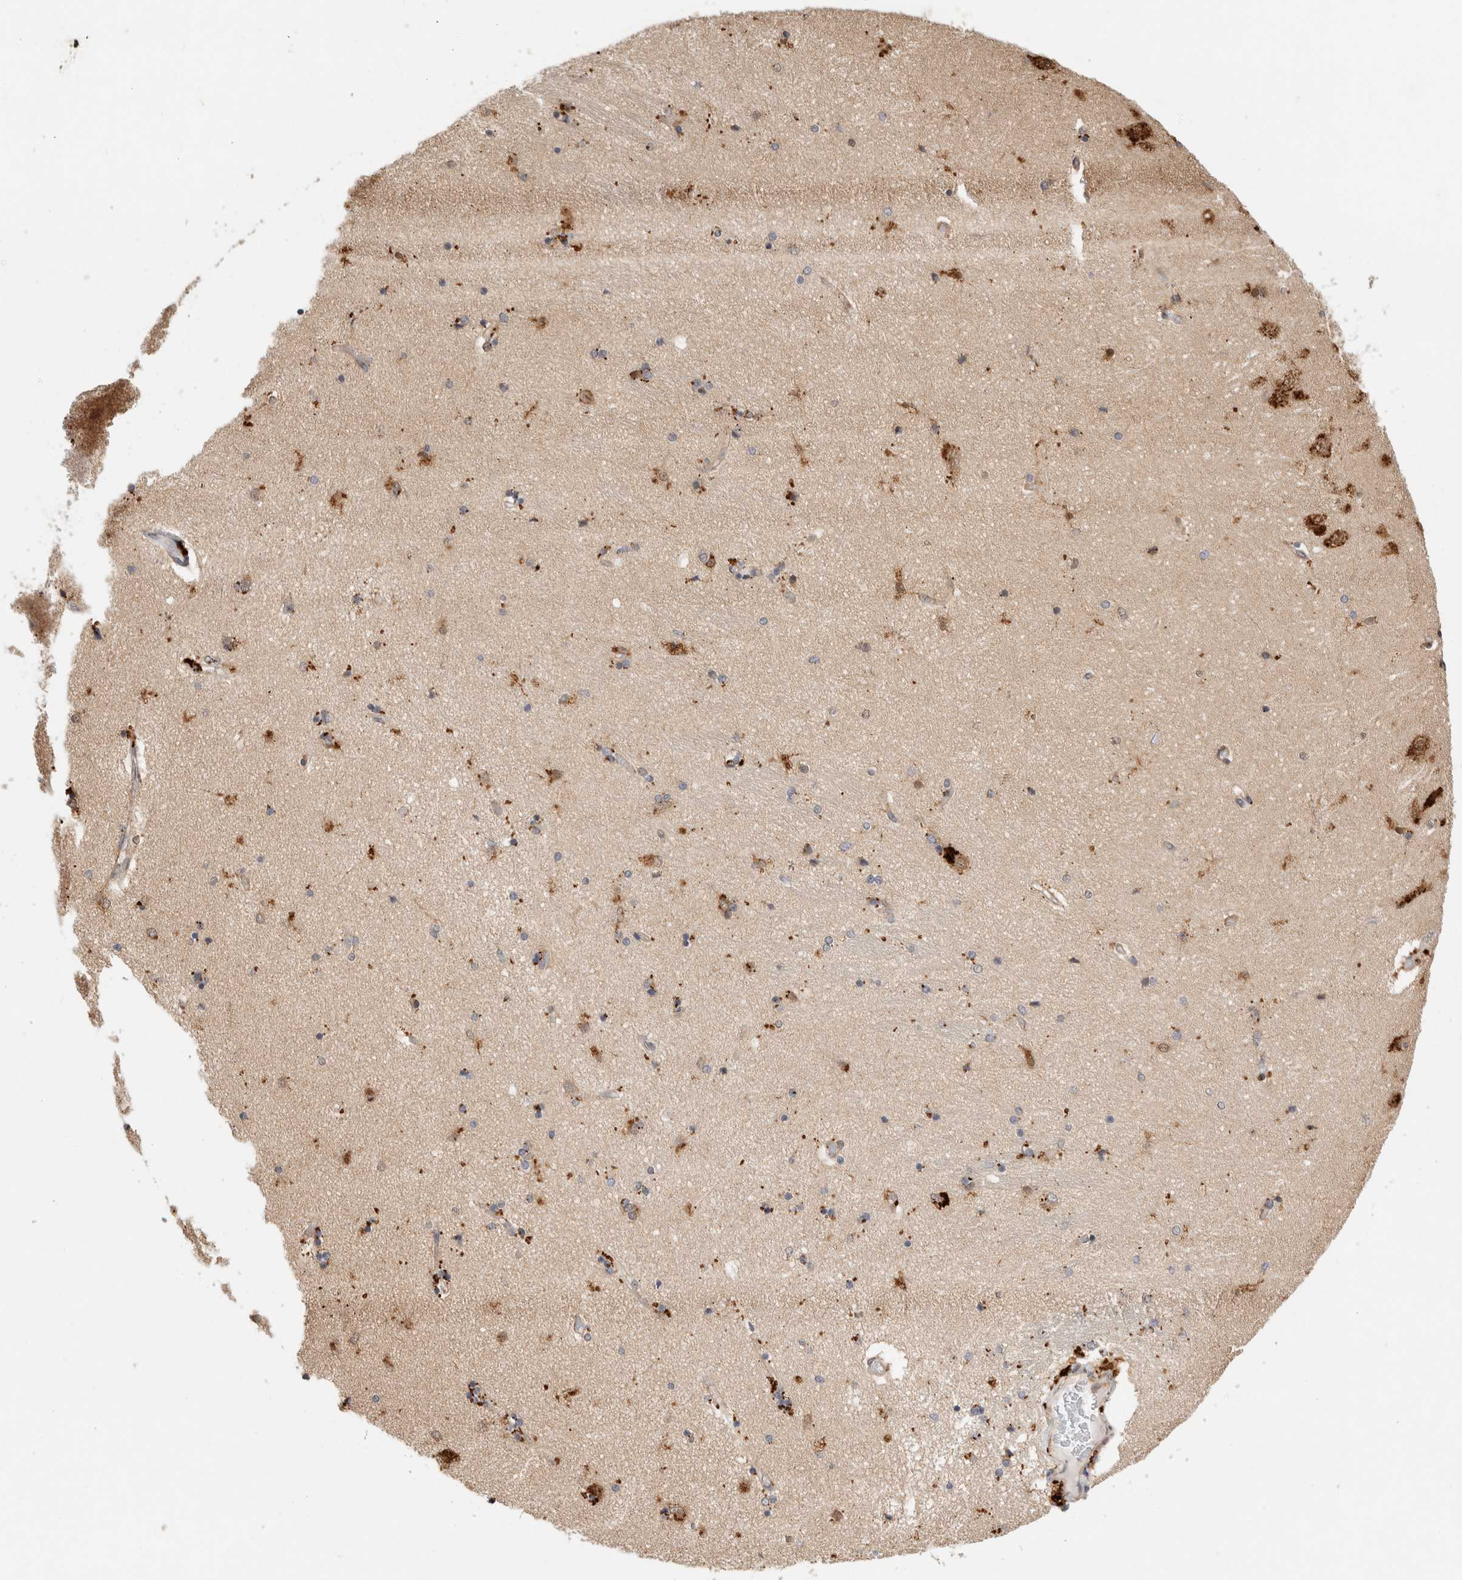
{"staining": {"intensity": "weak", "quantity": "25%-75%", "location": "cytoplasmic/membranous"}, "tissue": "hippocampus", "cell_type": "Glial cells", "image_type": "normal", "snomed": [{"axis": "morphology", "description": "Normal tissue, NOS"}, {"axis": "topography", "description": "Hippocampus"}], "caption": "This photomicrograph displays benign hippocampus stained with immunohistochemistry (IHC) to label a protein in brown. The cytoplasmic/membranous of glial cells show weak positivity for the protein. Nuclei are counter-stained blue.", "gene": "ACTL9", "patient": {"sex": "female", "age": 54}}